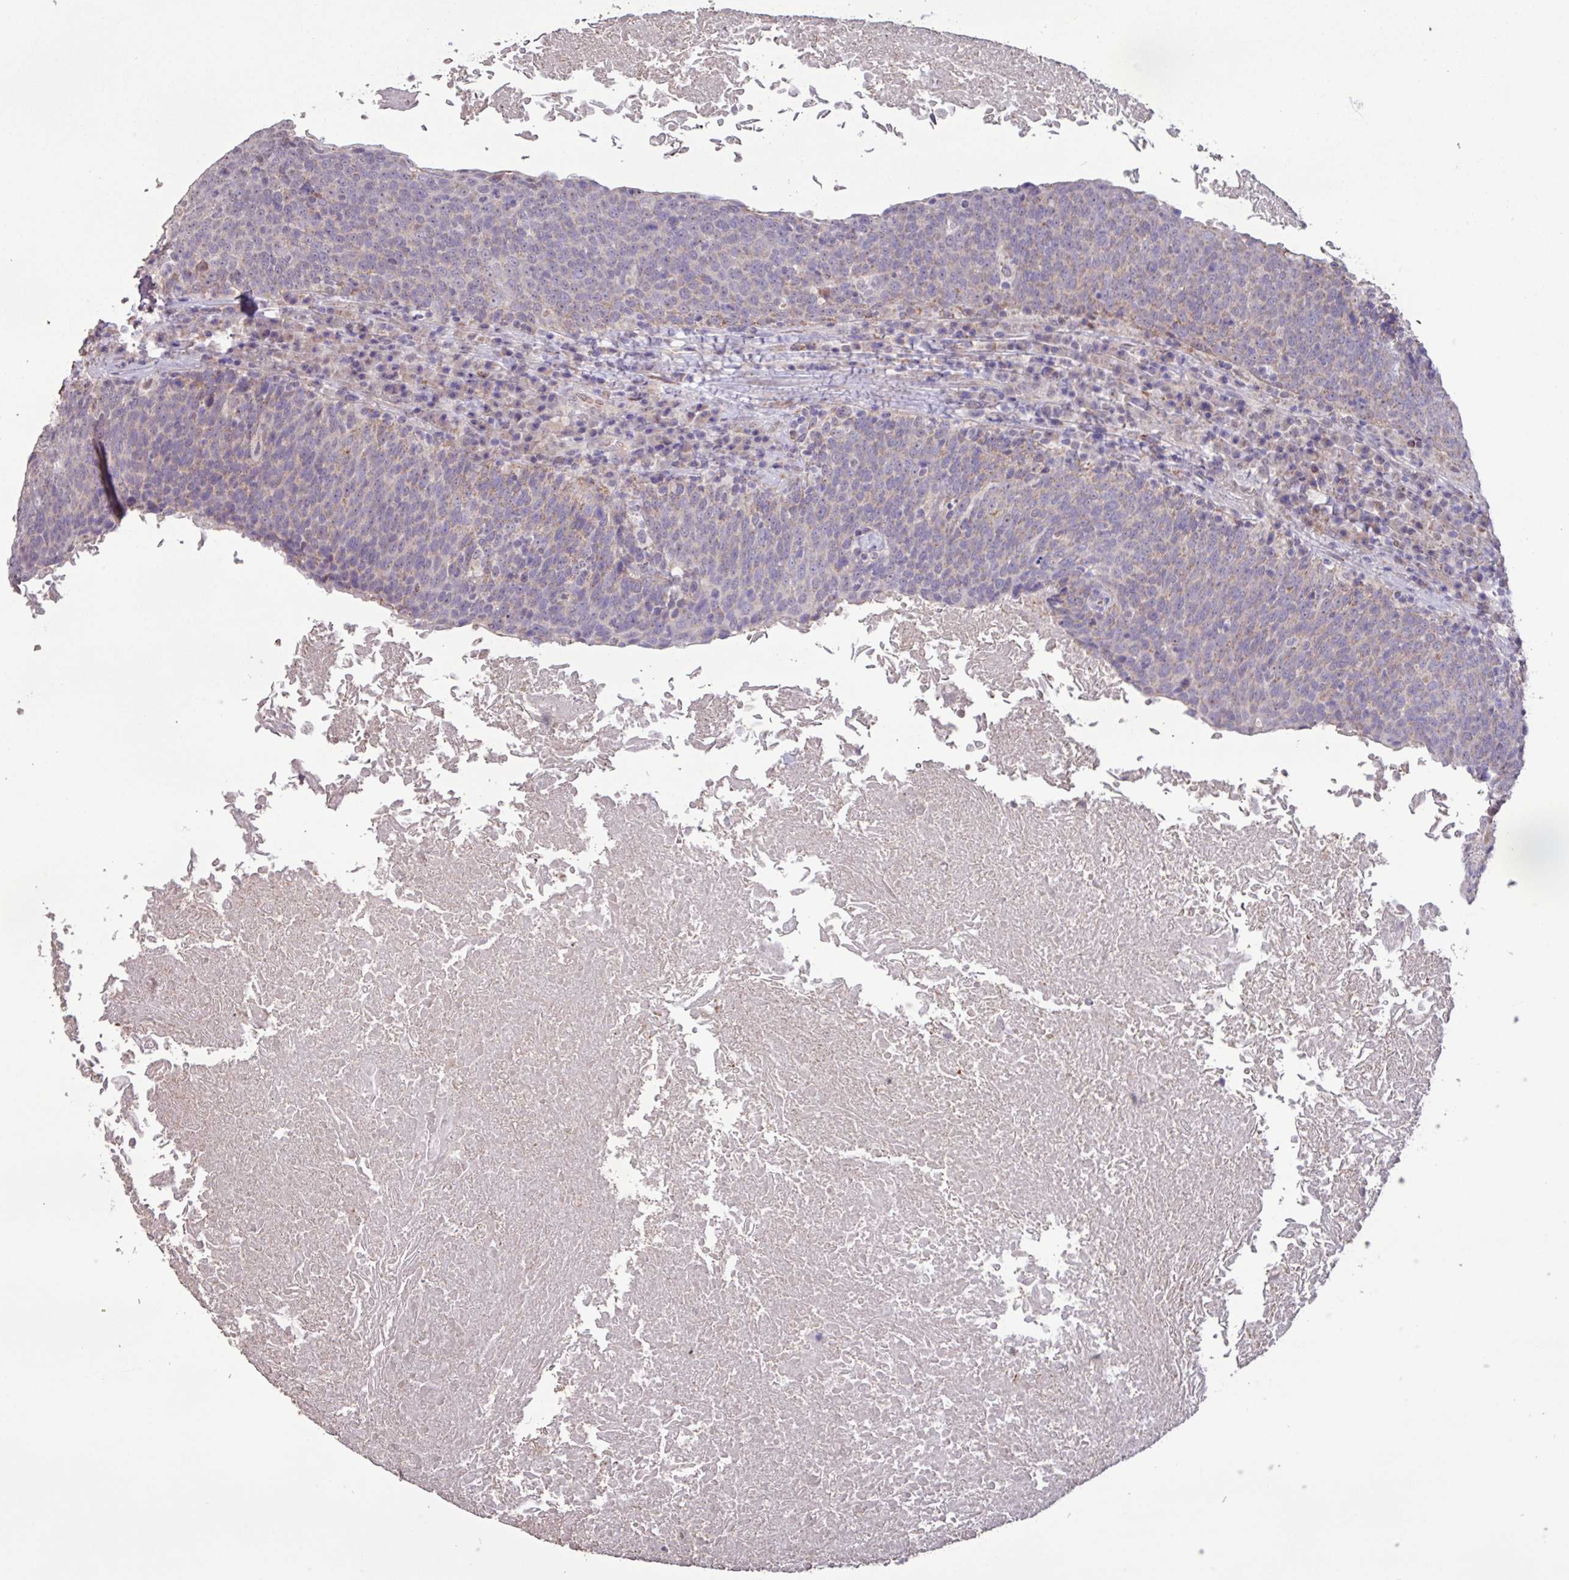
{"staining": {"intensity": "weak", "quantity": "<25%", "location": "cytoplasmic/membranous"}, "tissue": "head and neck cancer", "cell_type": "Tumor cells", "image_type": "cancer", "snomed": [{"axis": "morphology", "description": "Squamous cell carcinoma, NOS"}, {"axis": "morphology", "description": "Squamous cell carcinoma, metastatic, NOS"}, {"axis": "topography", "description": "Lymph node"}, {"axis": "topography", "description": "Head-Neck"}], "caption": "Immunohistochemical staining of squamous cell carcinoma (head and neck) shows no significant positivity in tumor cells.", "gene": "L3MBTL3", "patient": {"sex": "male", "age": 62}}